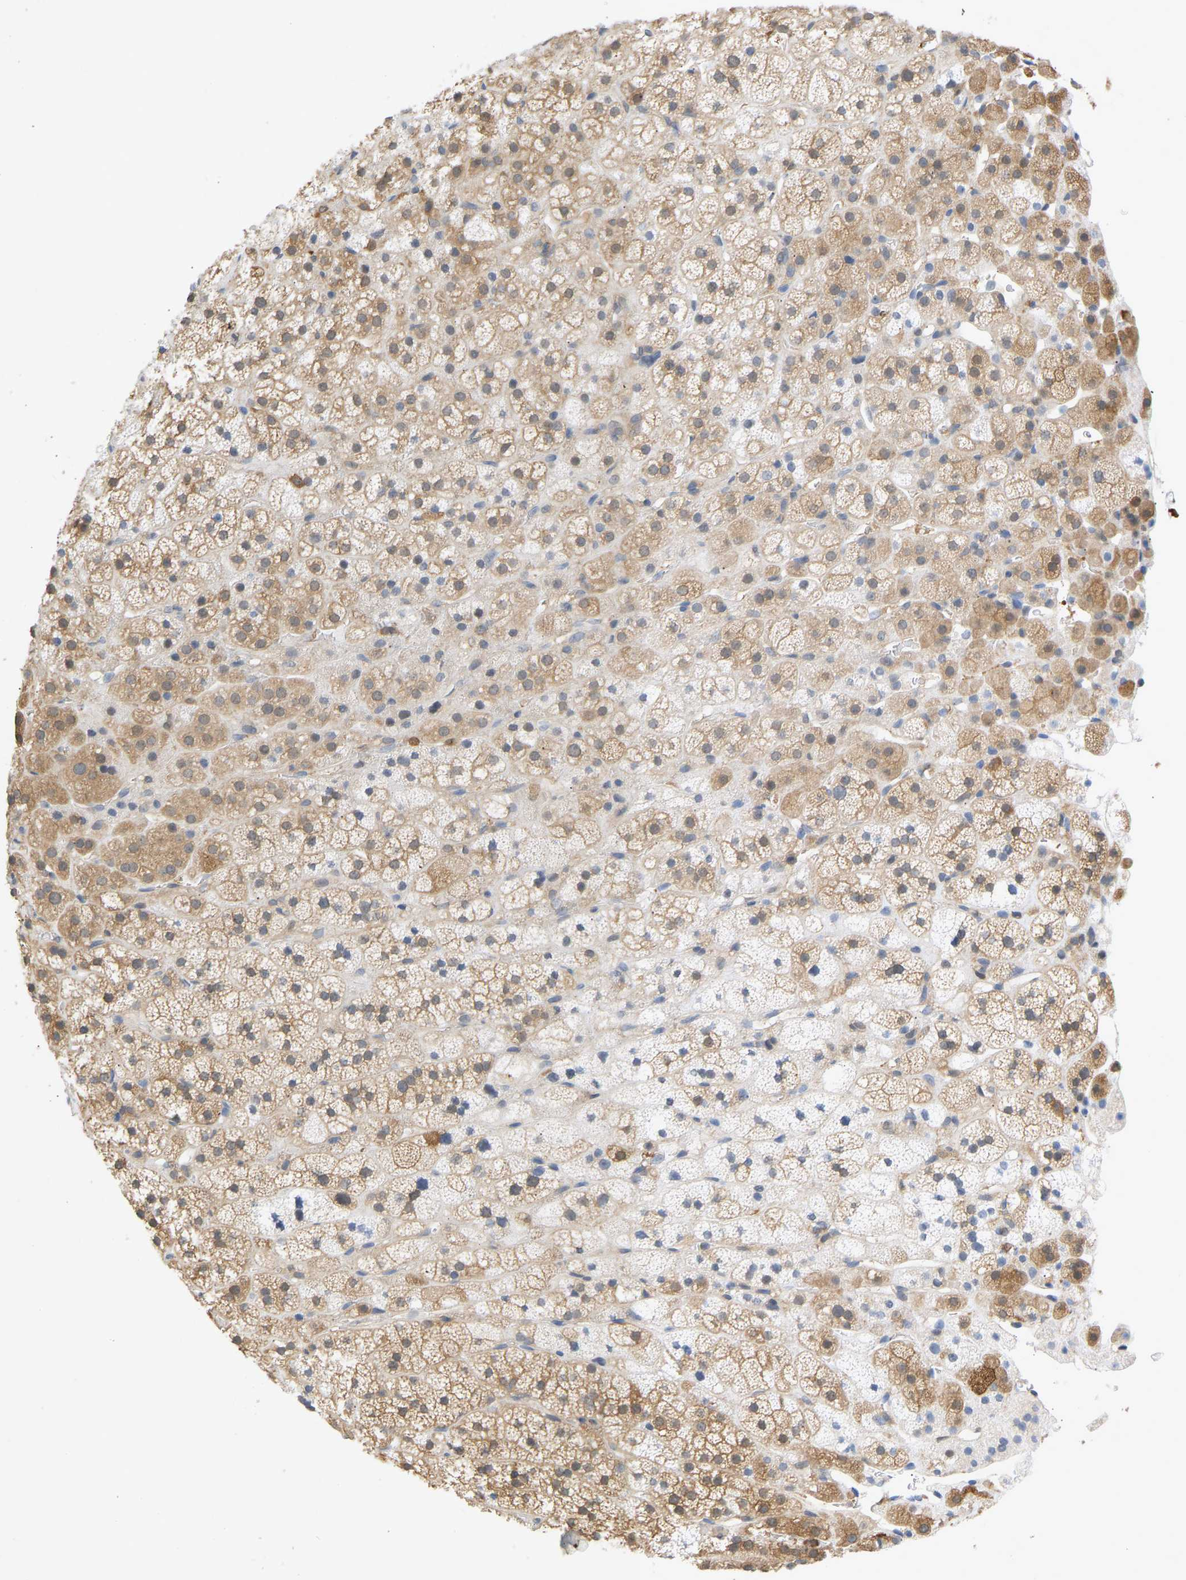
{"staining": {"intensity": "moderate", "quantity": ">75%", "location": "cytoplasmic/membranous"}, "tissue": "adrenal gland", "cell_type": "Glandular cells", "image_type": "normal", "snomed": [{"axis": "morphology", "description": "Normal tissue, NOS"}, {"axis": "topography", "description": "Adrenal gland"}], "caption": "The image reveals a brown stain indicating the presence of a protein in the cytoplasmic/membranous of glandular cells in adrenal gland. The protein is stained brown, and the nuclei are stained in blue (DAB (3,3'-diaminobenzidine) IHC with brightfield microscopy, high magnification).", "gene": "ENO1", "patient": {"sex": "male", "age": 56}}